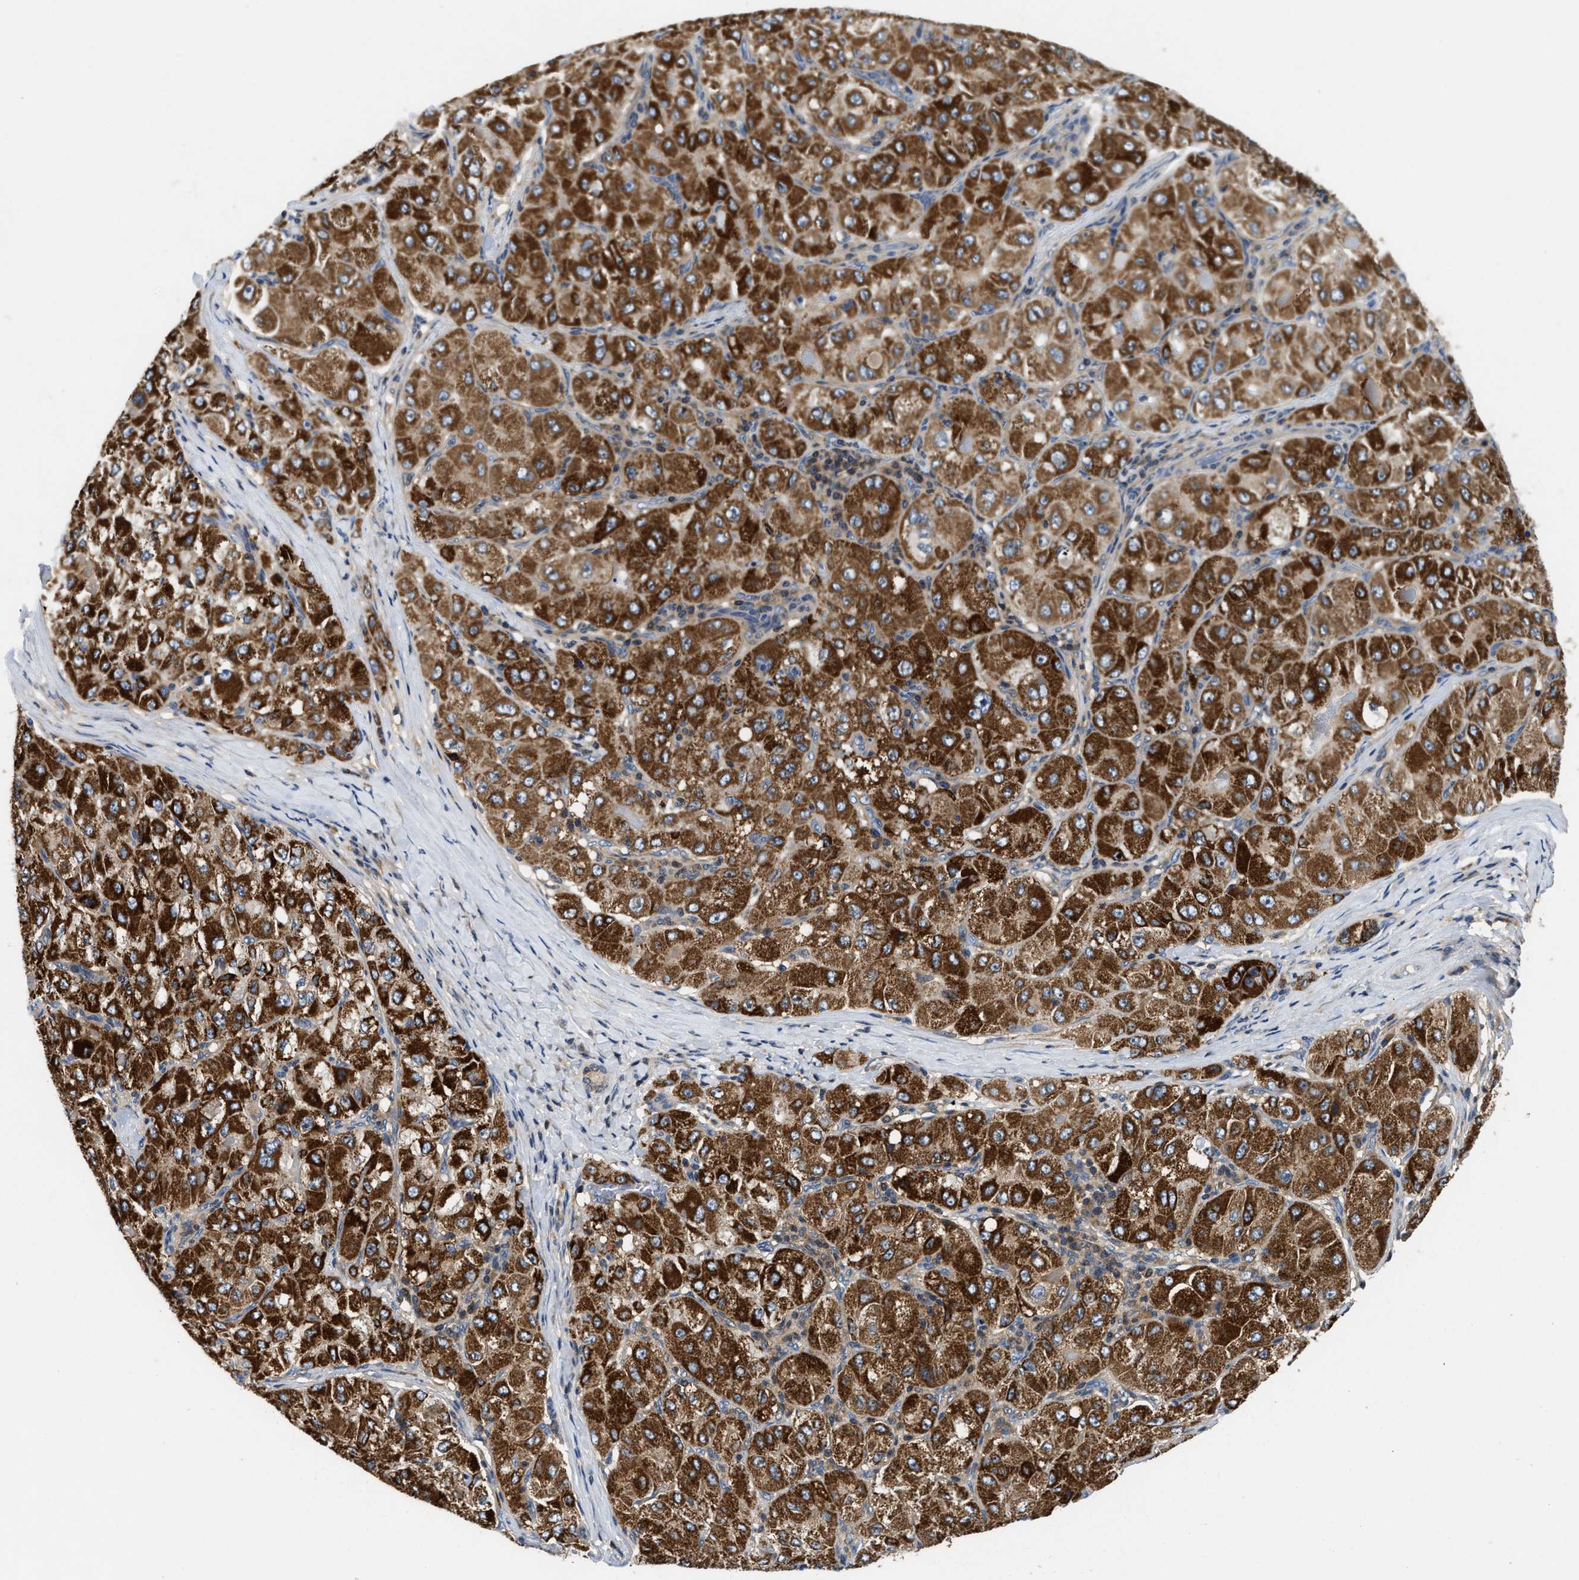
{"staining": {"intensity": "strong", "quantity": ">75%", "location": "cytoplasmic/membranous"}, "tissue": "liver cancer", "cell_type": "Tumor cells", "image_type": "cancer", "snomed": [{"axis": "morphology", "description": "Carcinoma, Hepatocellular, NOS"}, {"axis": "topography", "description": "Liver"}], "caption": "Strong cytoplasmic/membranous positivity is appreciated in about >75% of tumor cells in liver cancer (hepatocellular carcinoma).", "gene": "CCM2", "patient": {"sex": "male", "age": 80}}